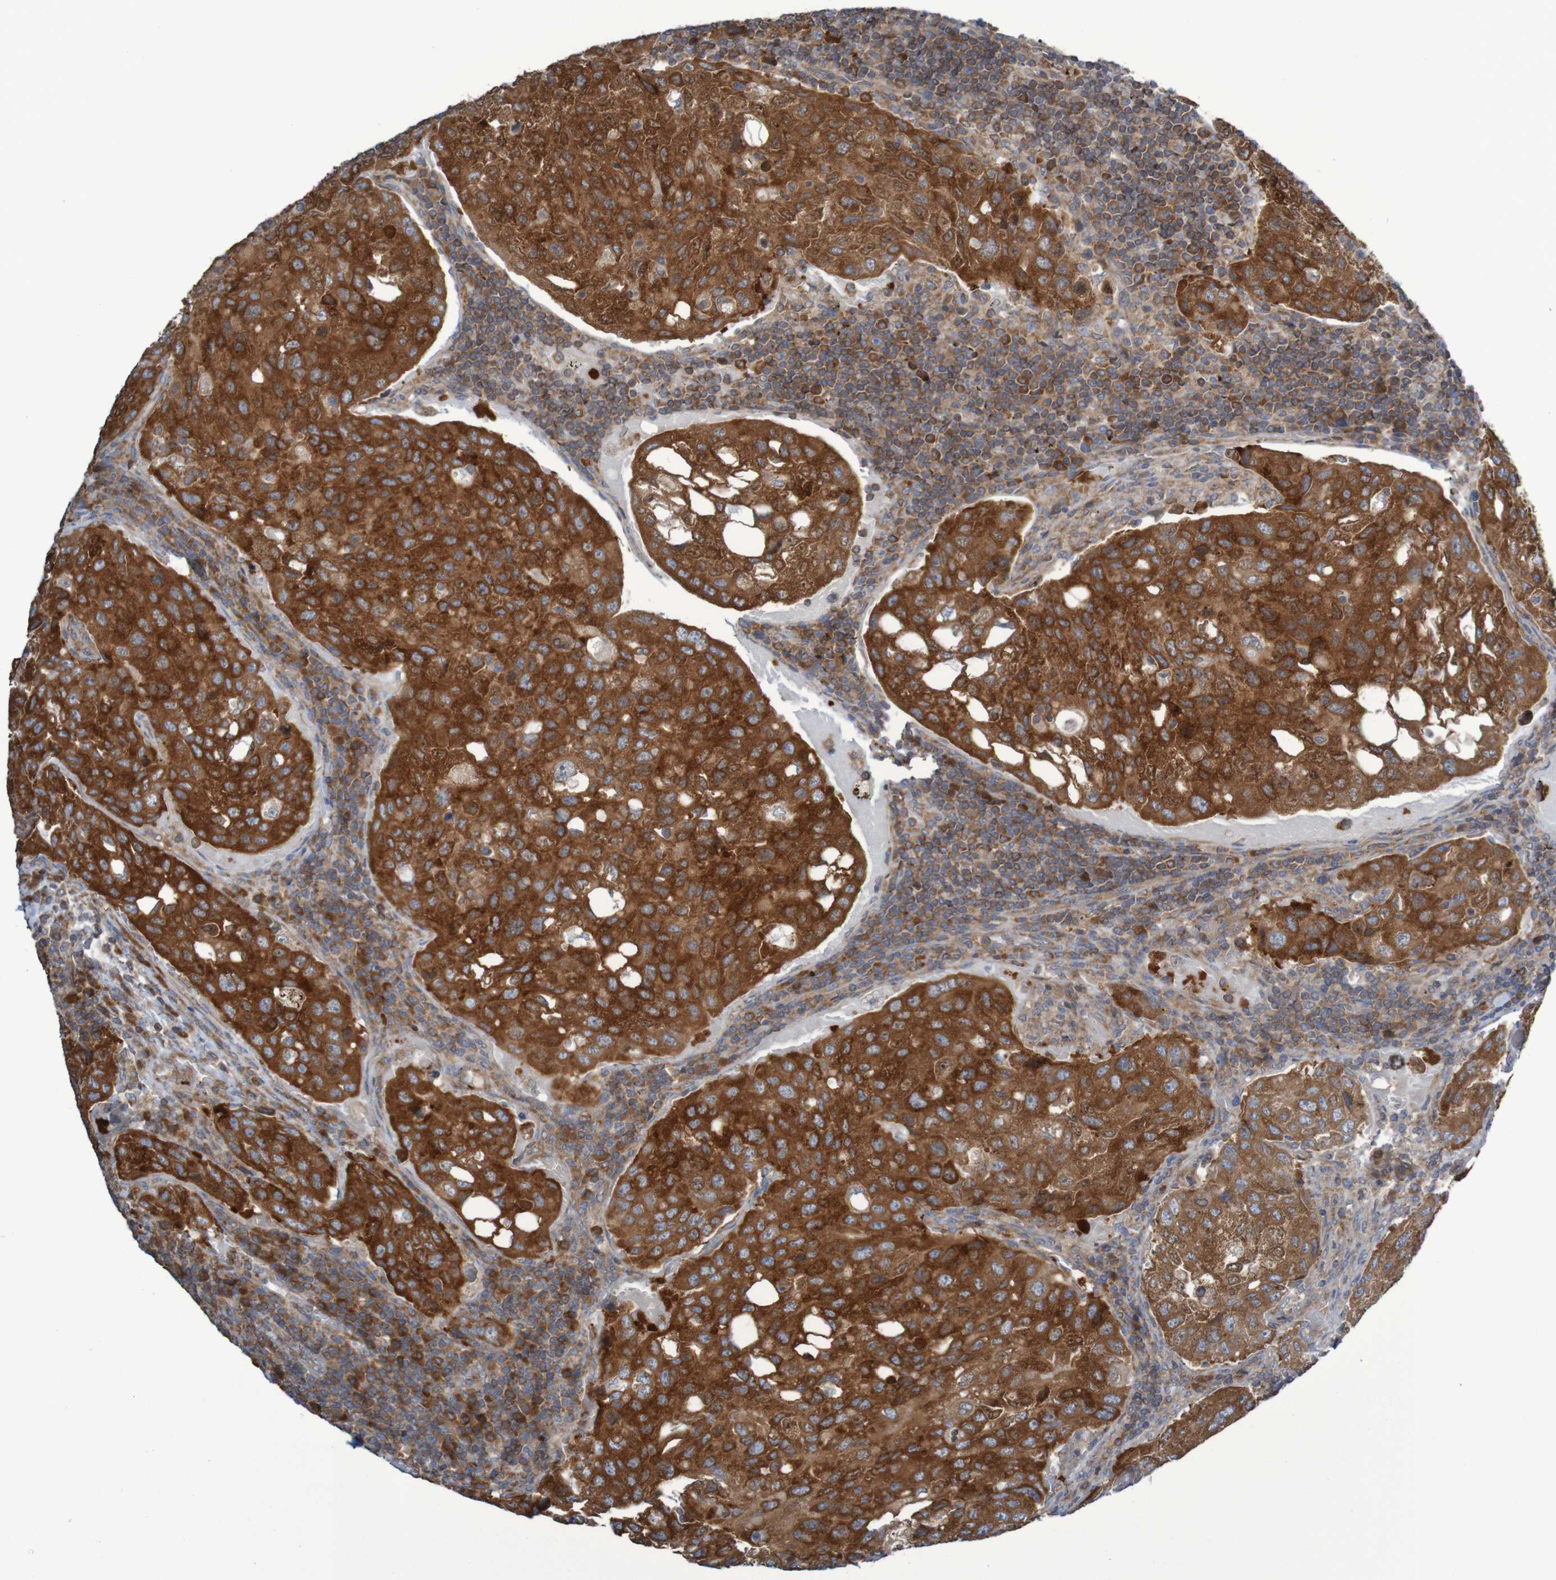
{"staining": {"intensity": "strong", "quantity": ">75%", "location": "cytoplasmic/membranous"}, "tissue": "urothelial cancer", "cell_type": "Tumor cells", "image_type": "cancer", "snomed": [{"axis": "morphology", "description": "Urothelial carcinoma, High grade"}, {"axis": "topography", "description": "Lymph node"}, {"axis": "topography", "description": "Urinary bladder"}], "caption": "The micrograph reveals immunohistochemical staining of urothelial cancer. There is strong cytoplasmic/membranous positivity is appreciated in about >75% of tumor cells.", "gene": "LRRC47", "patient": {"sex": "male", "age": 51}}